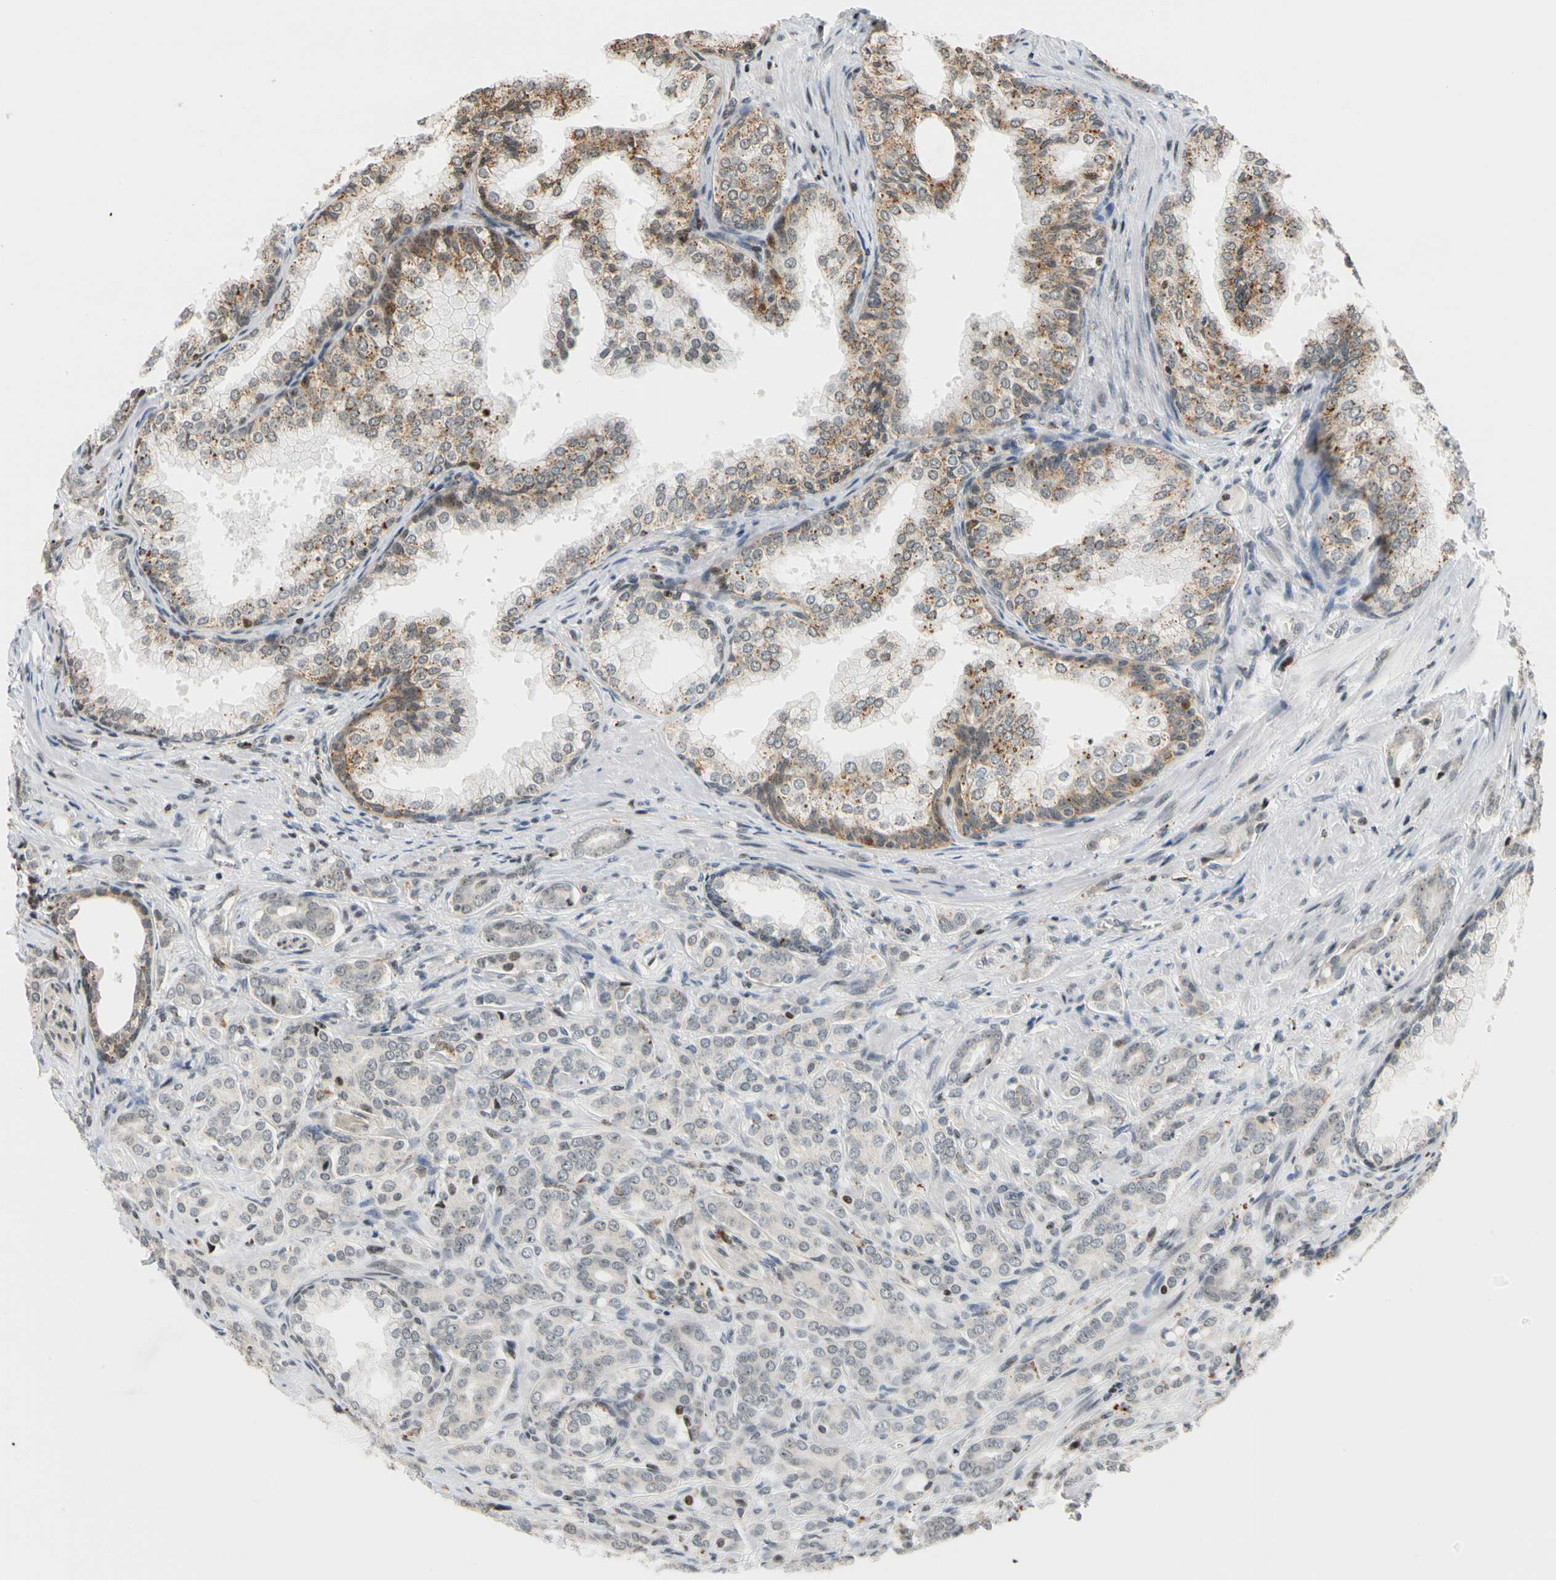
{"staining": {"intensity": "weak", "quantity": "<25%", "location": "cytoplasmic/membranous"}, "tissue": "prostate cancer", "cell_type": "Tumor cells", "image_type": "cancer", "snomed": [{"axis": "morphology", "description": "Adenocarcinoma, High grade"}, {"axis": "topography", "description": "Prostate"}], "caption": "Human adenocarcinoma (high-grade) (prostate) stained for a protein using immunohistochemistry demonstrates no expression in tumor cells.", "gene": "CDK7", "patient": {"sex": "male", "age": 64}}